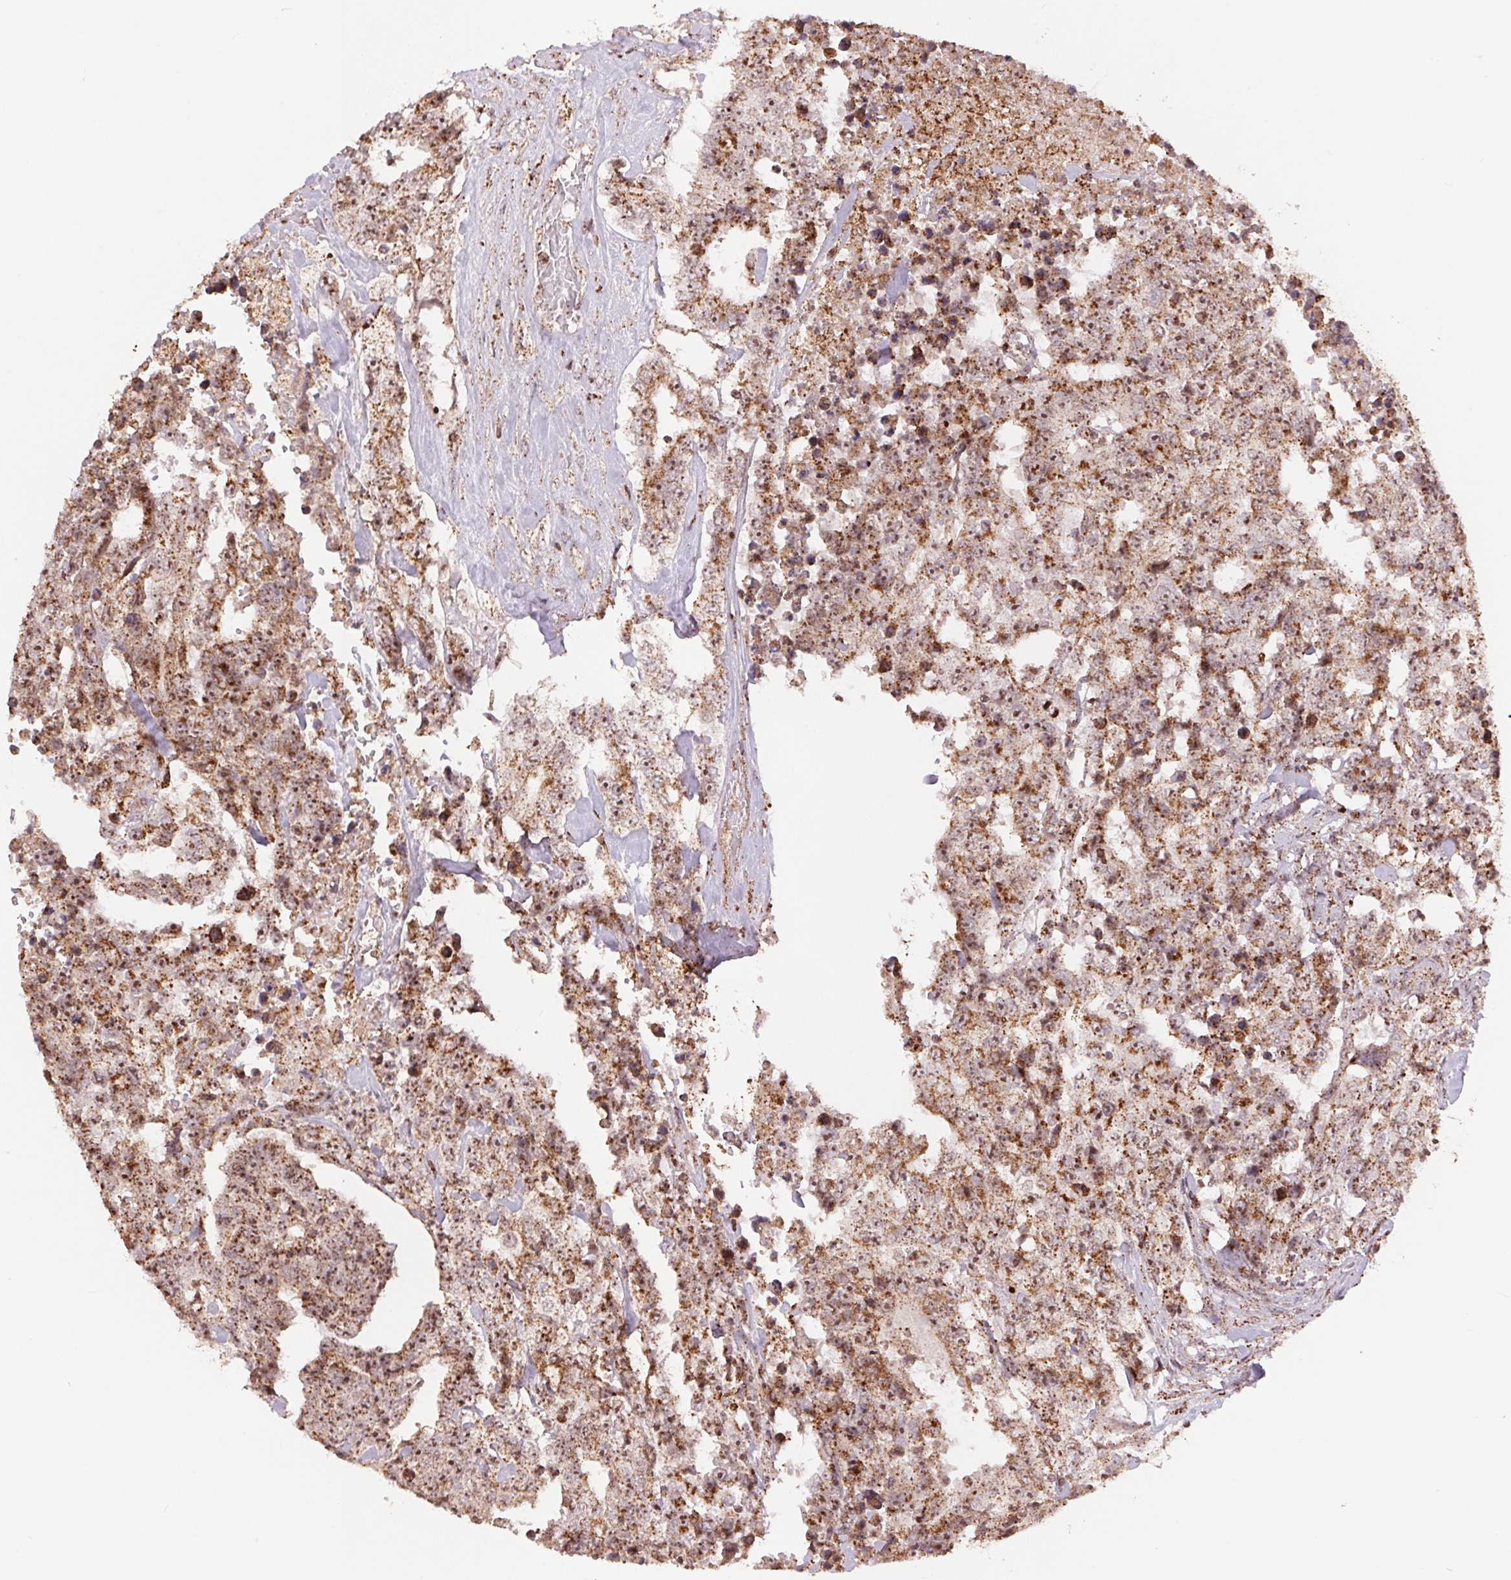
{"staining": {"intensity": "moderate", "quantity": ">75%", "location": "cytoplasmic/membranous,nuclear"}, "tissue": "testis cancer", "cell_type": "Tumor cells", "image_type": "cancer", "snomed": [{"axis": "morphology", "description": "Carcinoma, Embryonal, NOS"}, {"axis": "topography", "description": "Testis"}], "caption": "Moderate cytoplasmic/membranous and nuclear protein expression is present in about >75% of tumor cells in testis embryonal carcinoma. Nuclei are stained in blue.", "gene": "CHMP4B", "patient": {"sex": "male", "age": 24}}